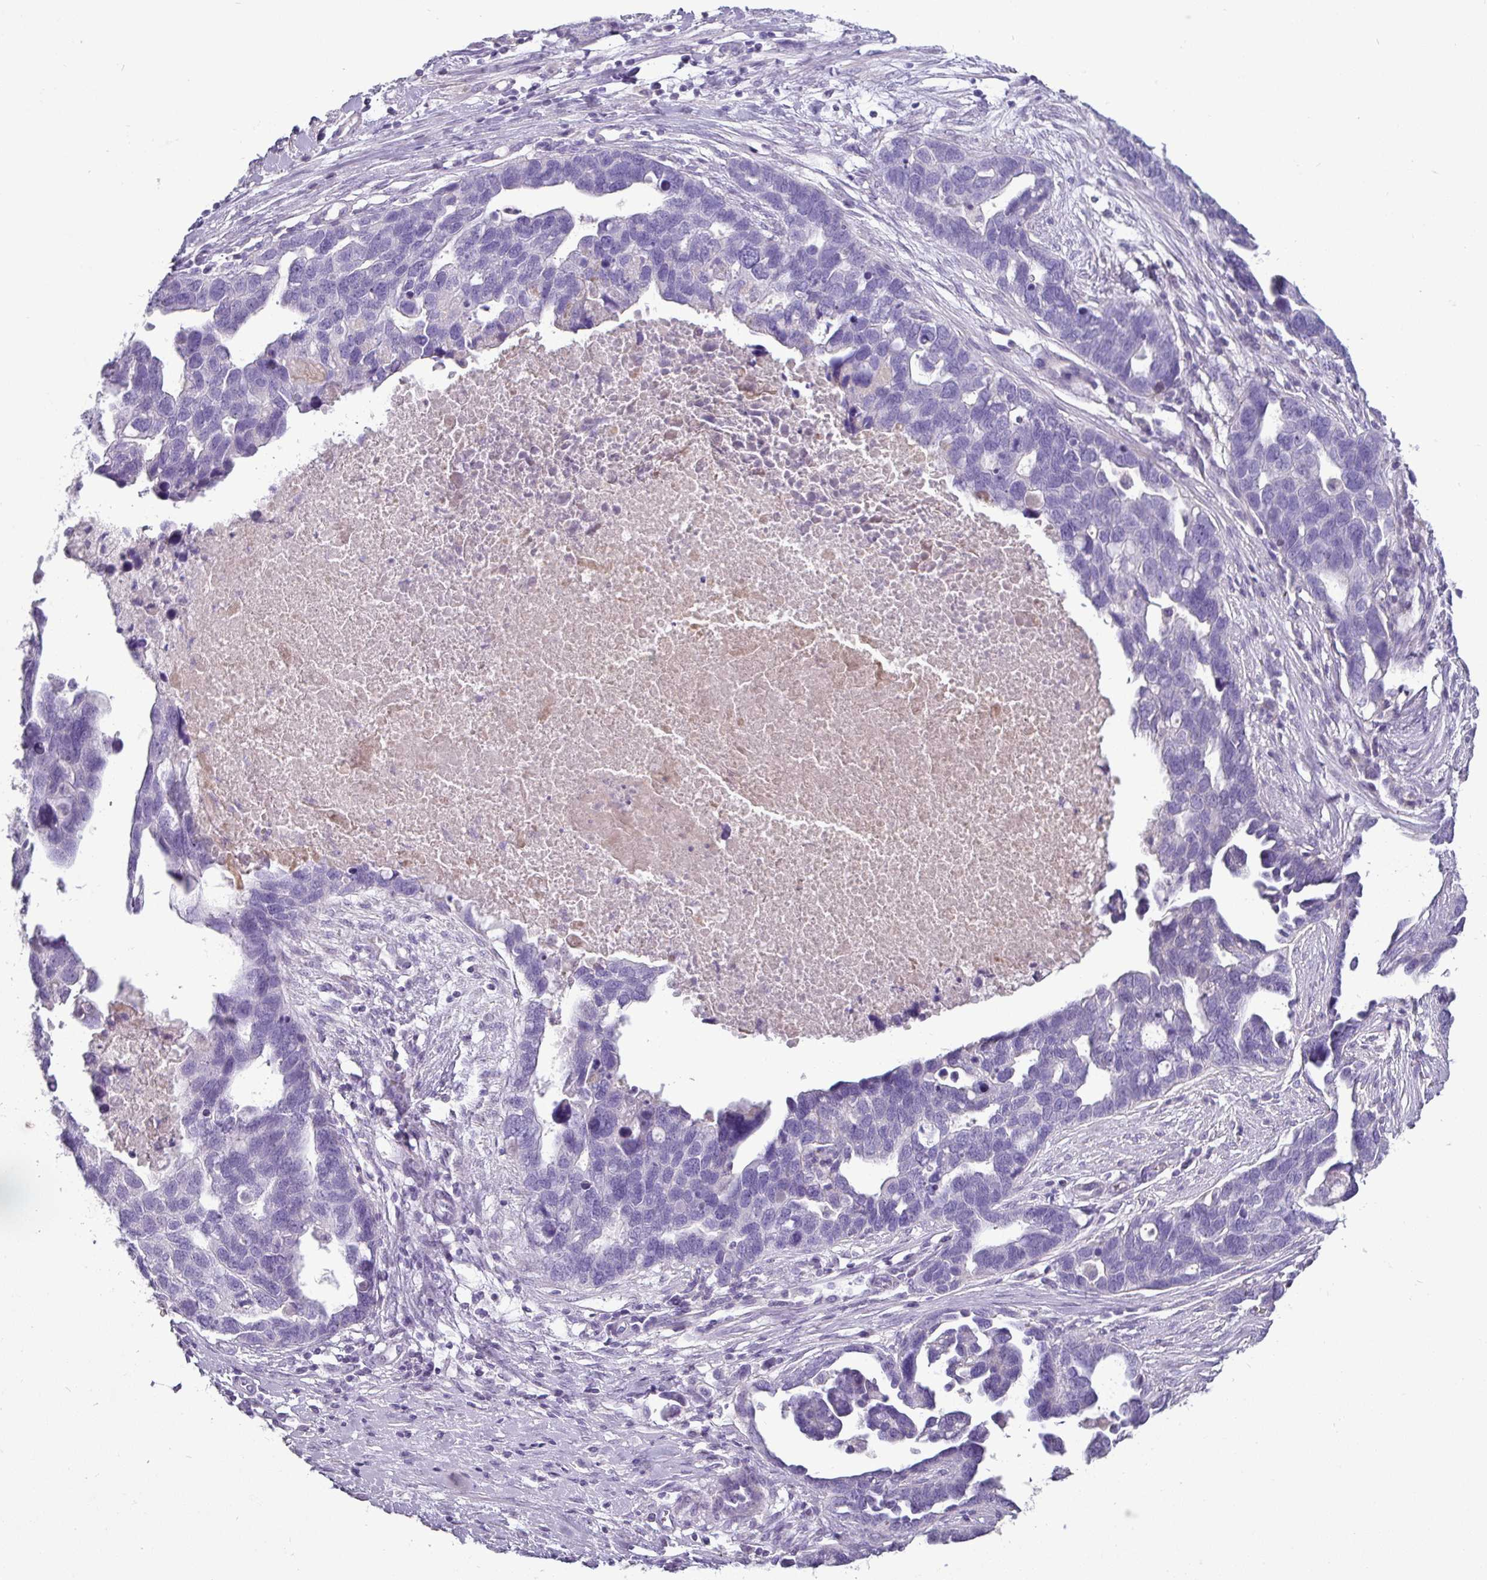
{"staining": {"intensity": "negative", "quantity": "none", "location": "none"}, "tissue": "ovarian cancer", "cell_type": "Tumor cells", "image_type": "cancer", "snomed": [{"axis": "morphology", "description": "Cystadenocarcinoma, serous, NOS"}, {"axis": "topography", "description": "Ovary"}], "caption": "Immunohistochemistry of ovarian cancer shows no staining in tumor cells.", "gene": "GSTA3", "patient": {"sex": "female", "age": 54}}